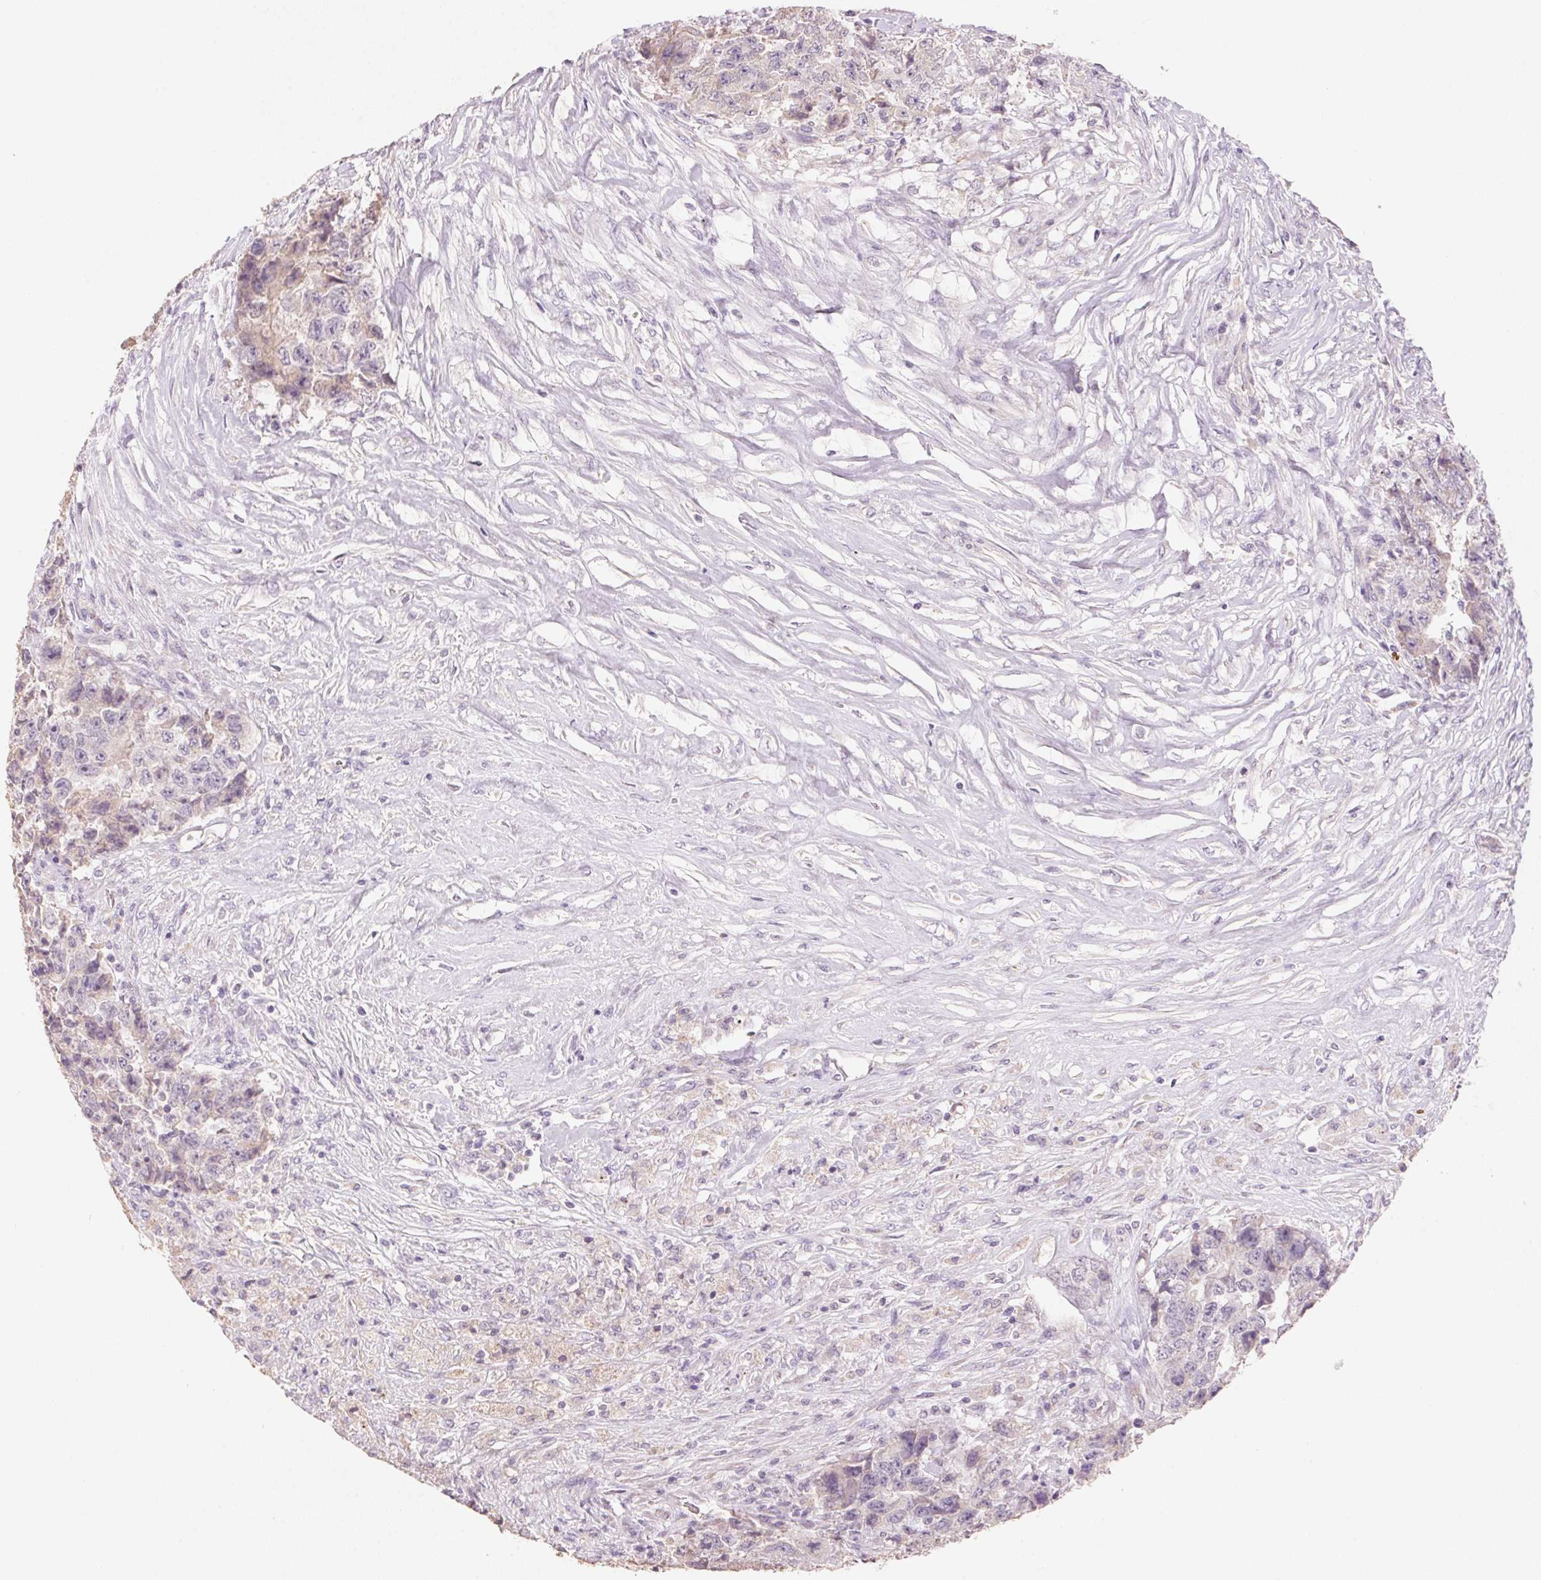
{"staining": {"intensity": "weak", "quantity": "<25%", "location": "cytoplasmic/membranous"}, "tissue": "testis cancer", "cell_type": "Tumor cells", "image_type": "cancer", "snomed": [{"axis": "morphology", "description": "Carcinoma, Embryonal, NOS"}, {"axis": "topography", "description": "Testis"}], "caption": "There is no significant positivity in tumor cells of embryonal carcinoma (testis).", "gene": "LYZL6", "patient": {"sex": "male", "age": 24}}